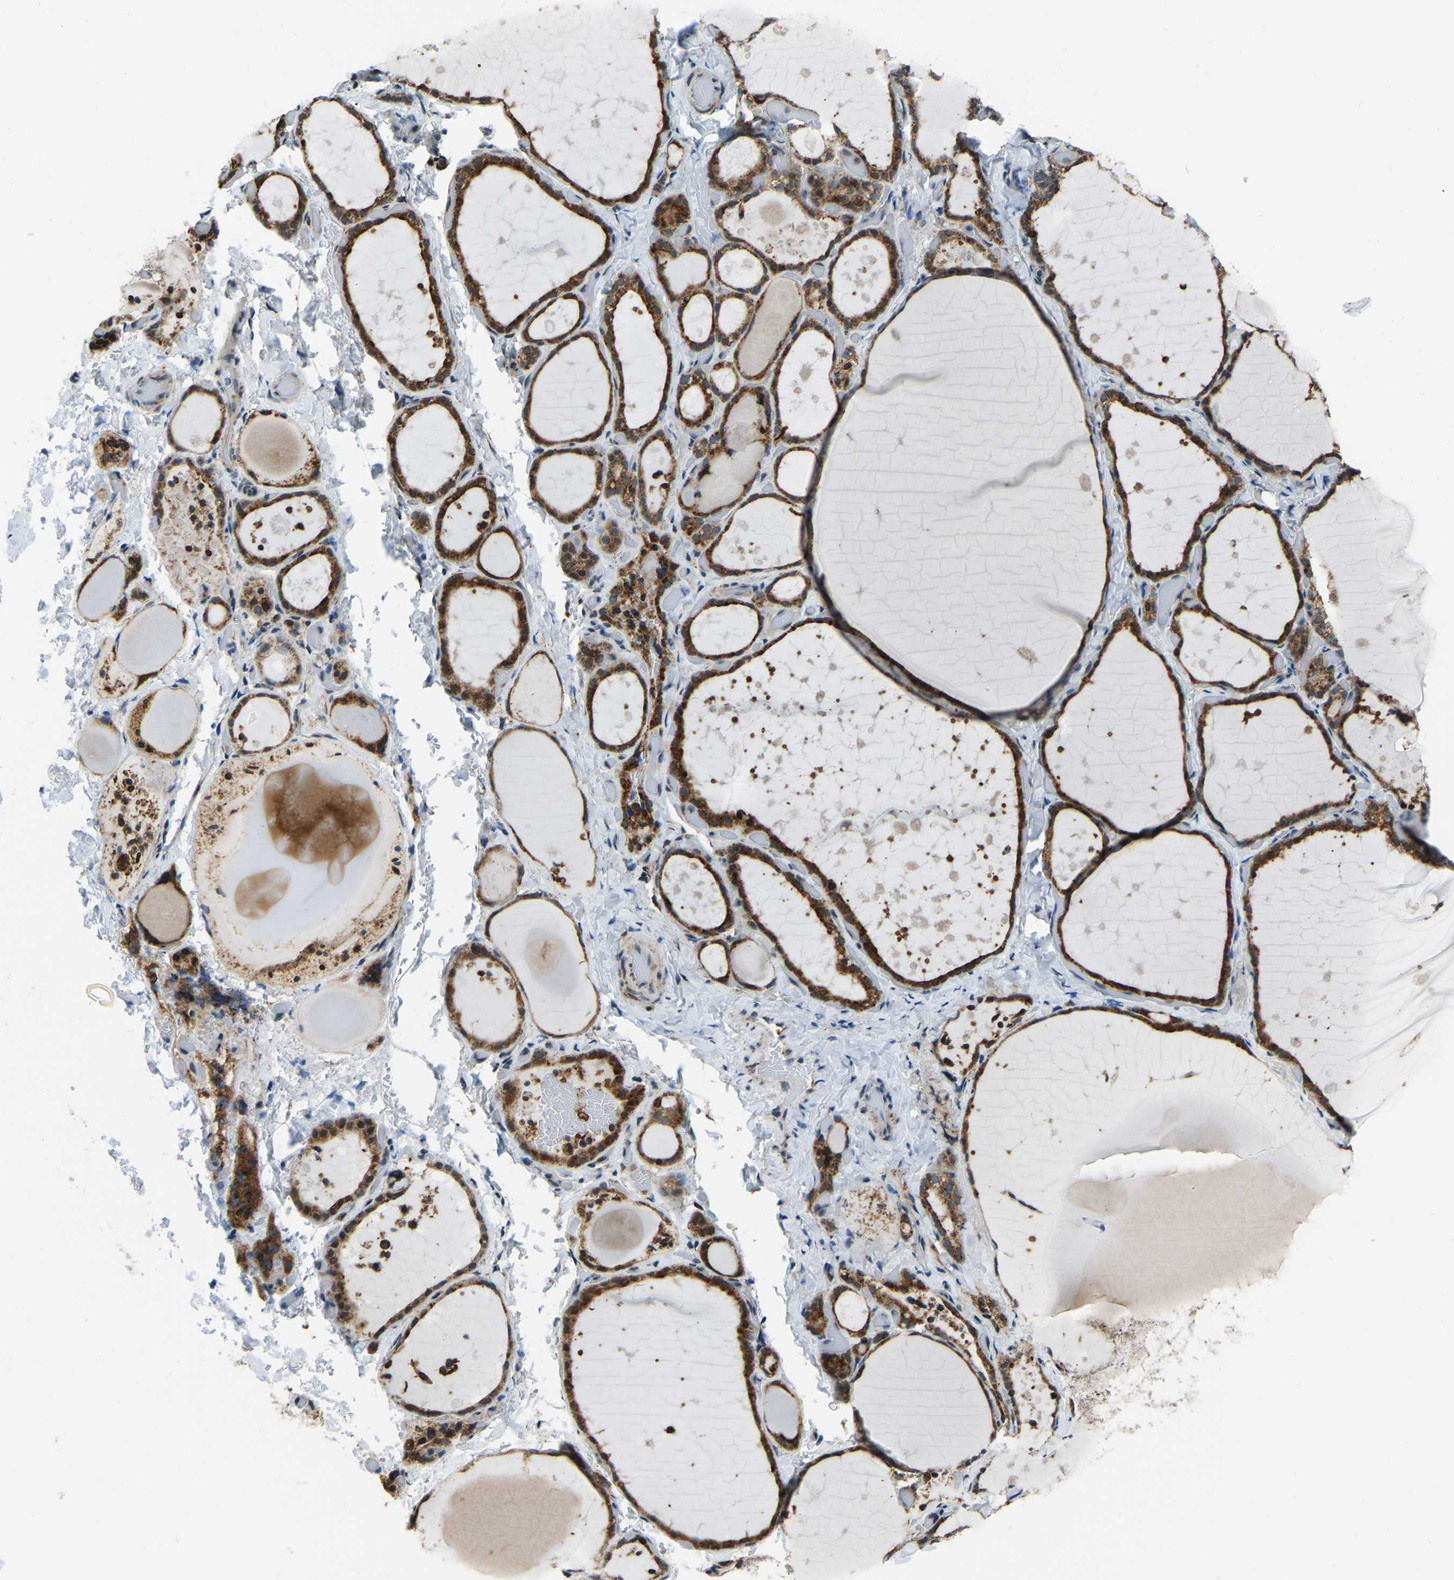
{"staining": {"intensity": "strong", "quantity": ">75%", "location": "cytoplasmic/membranous"}, "tissue": "thyroid gland", "cell_type": "Glandular cells", "image_type": "normal", "snomed": [{"axis": "morphology", "description": "Normal tissue, NOS"}, {"axis": "topography", "description": "Thyroid gland"}], "caption": "Approximately >75% of glandular cells in normal thyroid gland show strong cytoplasmic/membranous protein staining as visualized by brown immunohistochemical staining.", "gene": "RBM33", "patient": {"sex": "female", "age": 44}}